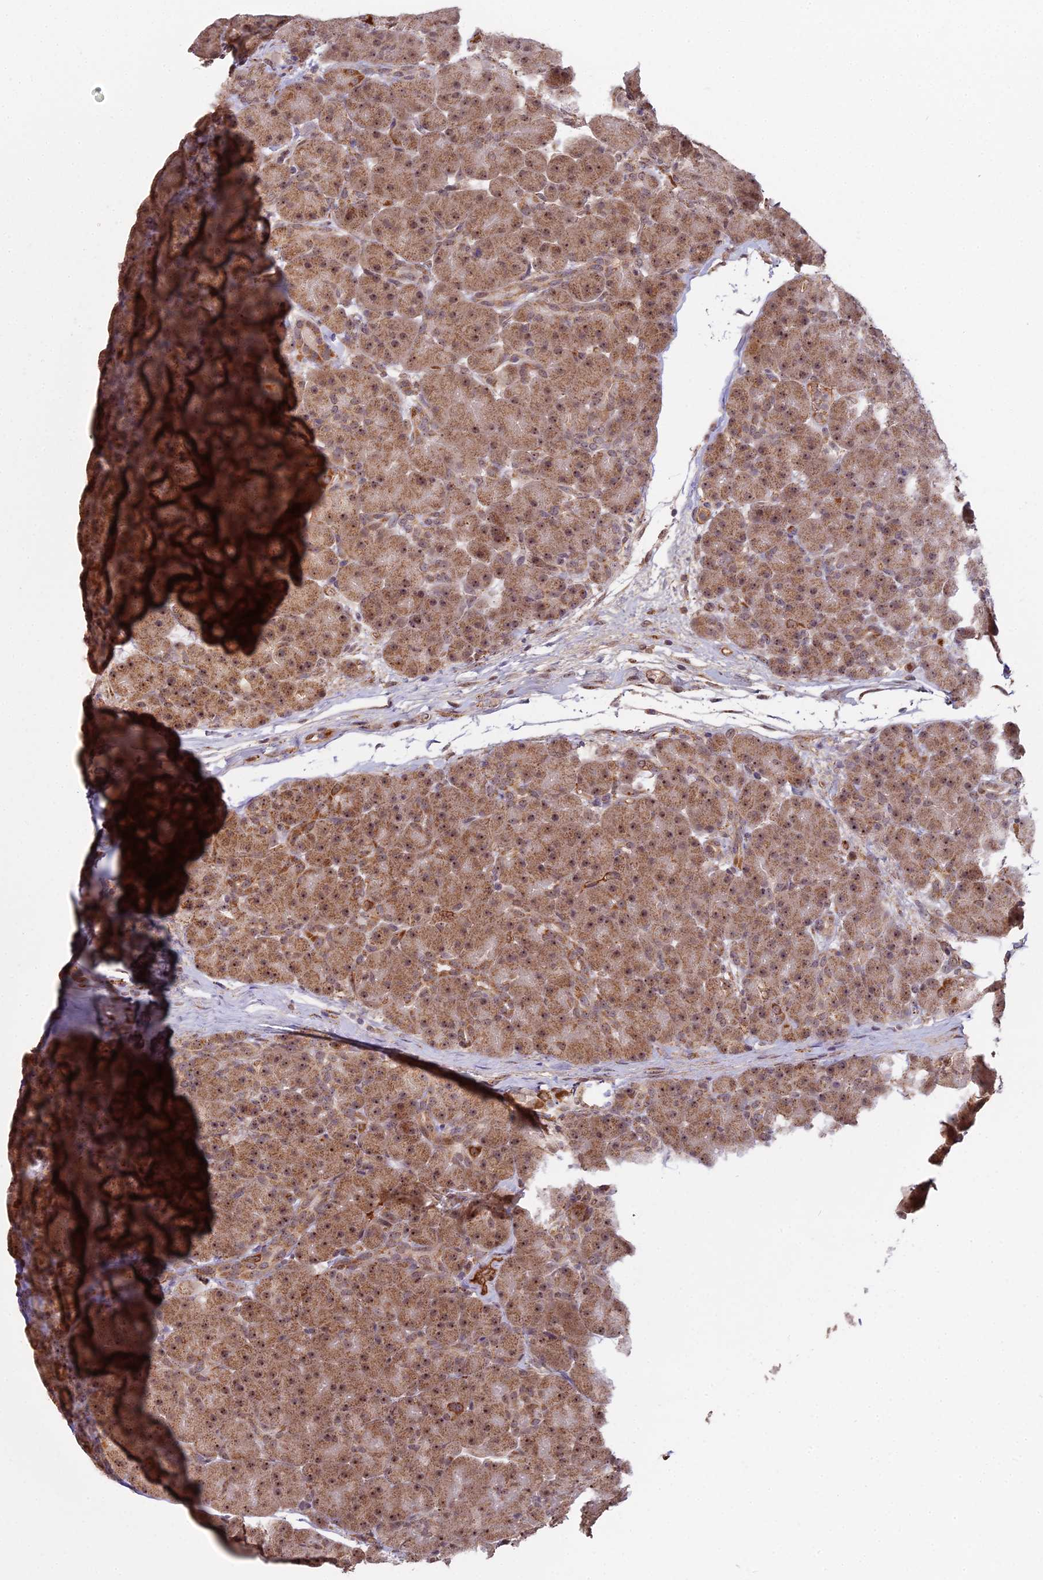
{"staining": {"intensity": "moderate", "quantity": ">75%", "location": "cytoplasmic/membranous,nuclear"}, "tissue": "pancreas", "cell_type": "Exocrine glandular cells", "image_type": "normal", "snomed": [{"axis": "morphology", "description": "Normal tissue, NOS"}, {"axis": "topography", "description": "Pancreas"}], "caption": "Human pancreas stained with a protein marker demonstrates moderate staining in exocrine glandular cells.", "gene": "MEOX1", "patient": {"sex": "male", "age": 66}}